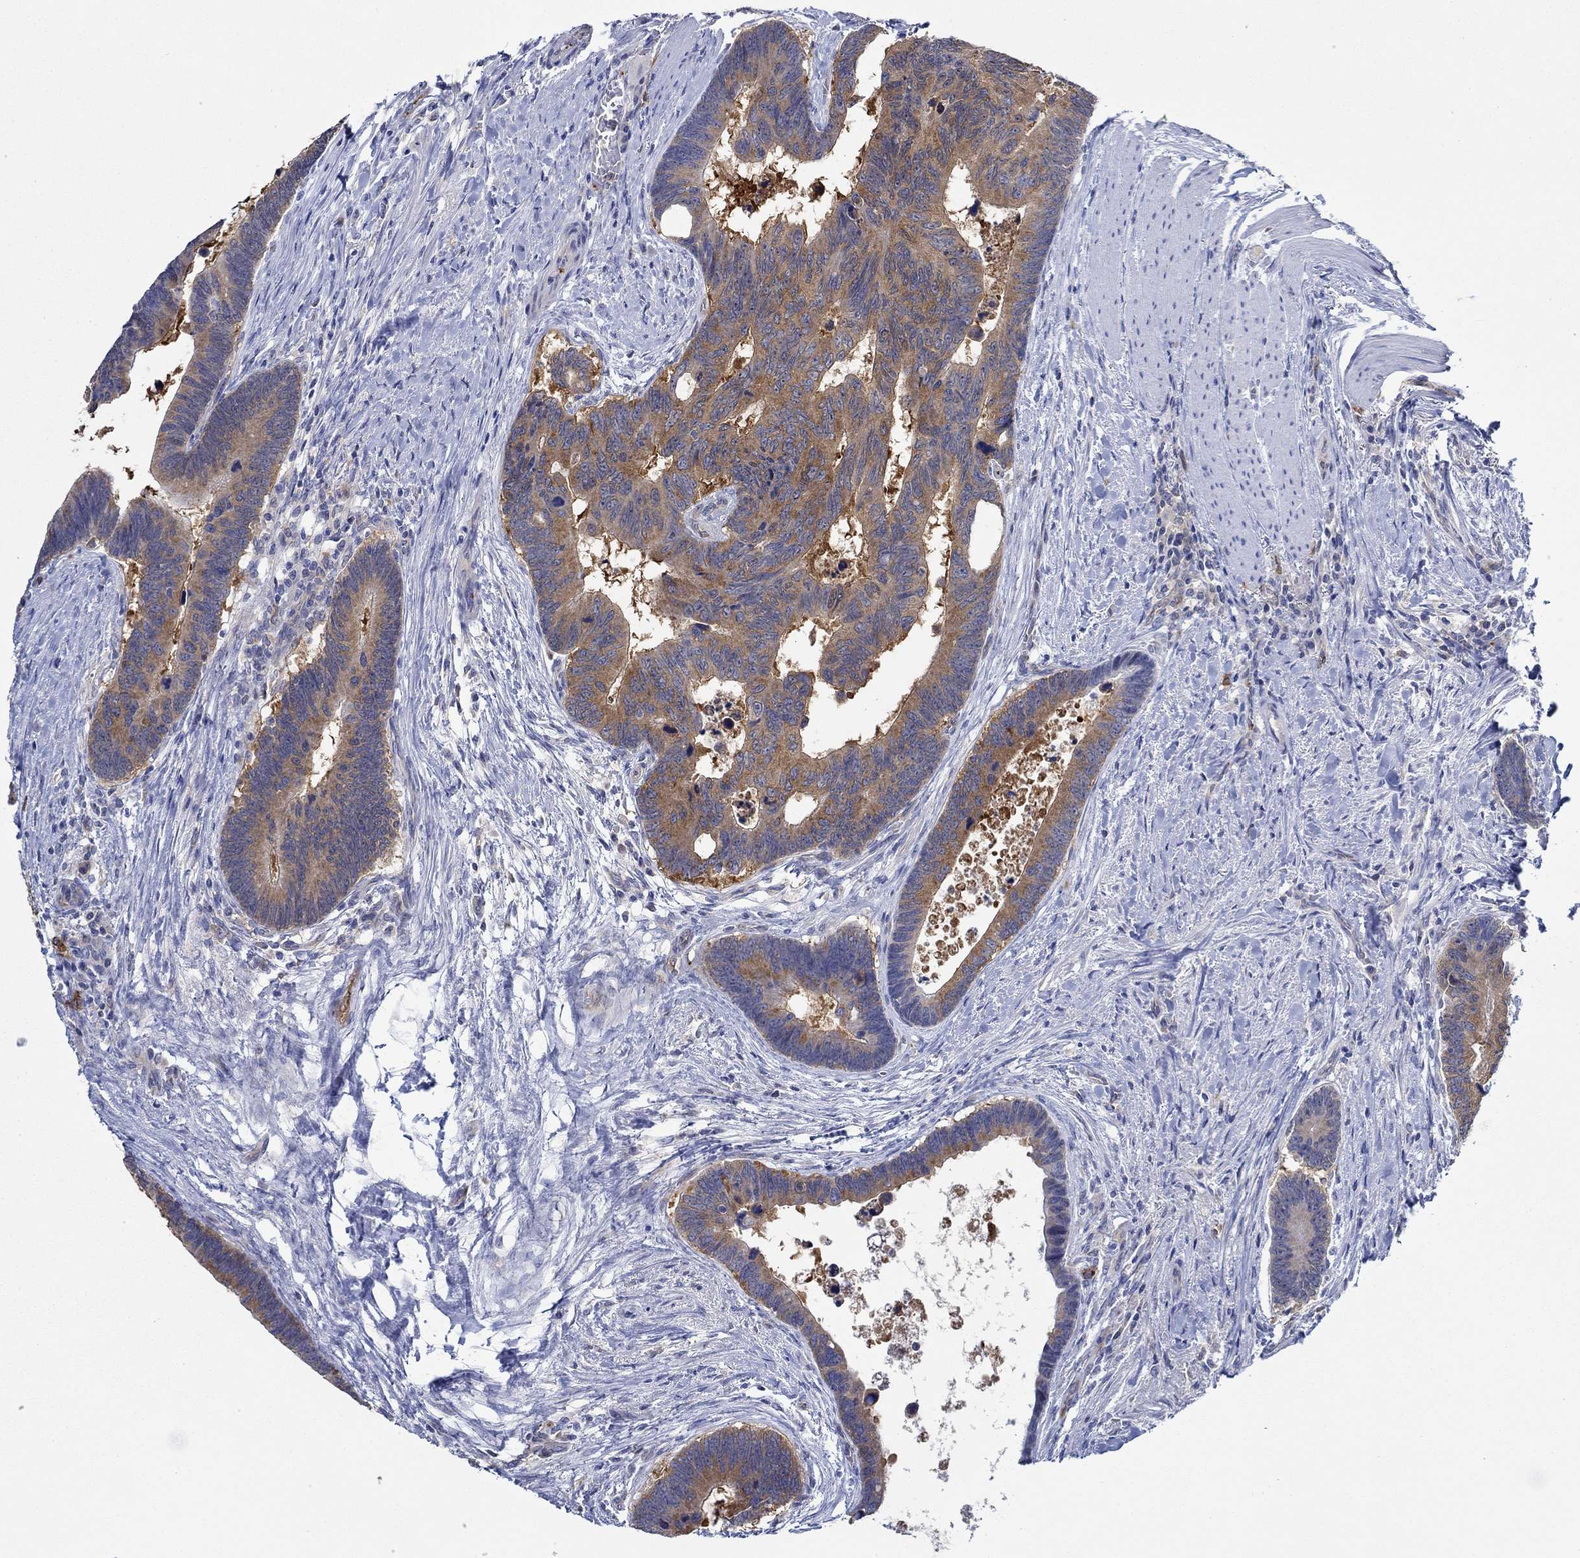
{"staining": {"intensity": "strong", "quantity": ">75%", "location": "cytoplasmic/membranous"}, "tissue": "colorectal cancer", "cell_type": "Tumor cells", "image_type": "cancer", "snomed": [{"axis": "morphology", "description": "Adenocarcinoma, NOS"}, {"axis": "topography", "description": "Colon"}], "caption": "Protein analysis of colorectal adenocarcinoma tissue exhibits strong cytoplasmic/membranous expression in about >75% of tumor cells. (brown staining indicates protein expression, while blue staining denotes nuclei).", "gene": "SLC27A3", "patient": {"sex": "female", "age": 77}}